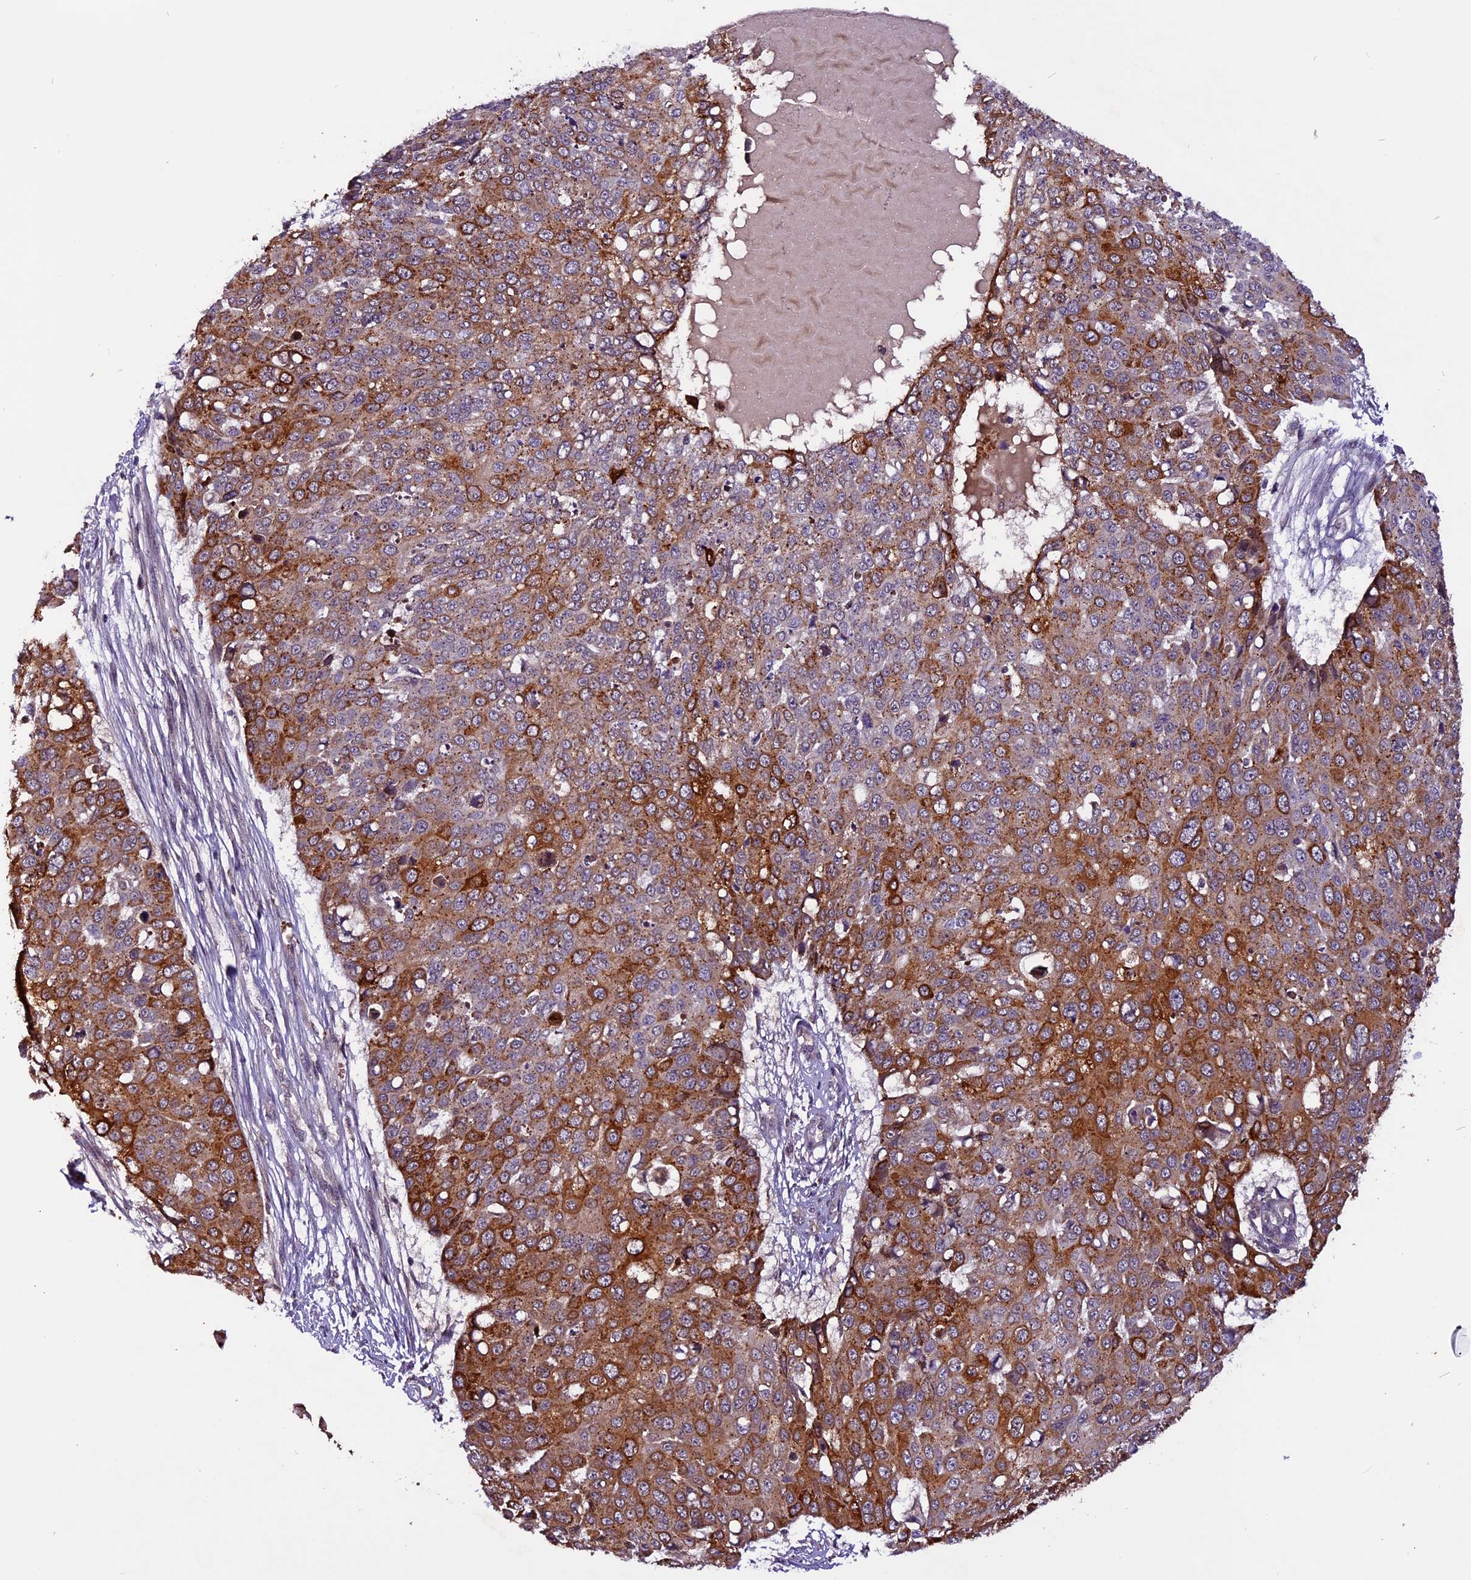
{"staining": {"intensity": "strong", "quantity": ">75%", "location": "cytoplasmic/membranous"}, "tissue": "skin cancer", "cell_type": "Tumor cells", "image_type": "cancer", "snomed": [{"axis": "morphology", "description": "Squamous cell carcinoma, NOS"}, {"axis": "topography", "description": "Skin"}], "caption": "Protein positivity by immunohistochemistry (IHC) exhibits strong cytoplasmic/membranous expression in about >75% of tumor cells in skin cancer. (brown staining indicates protein expression, while blue staining denotes nuclei).", "gene": "RINL", "patient": {"sex": "male", "age": 71}}